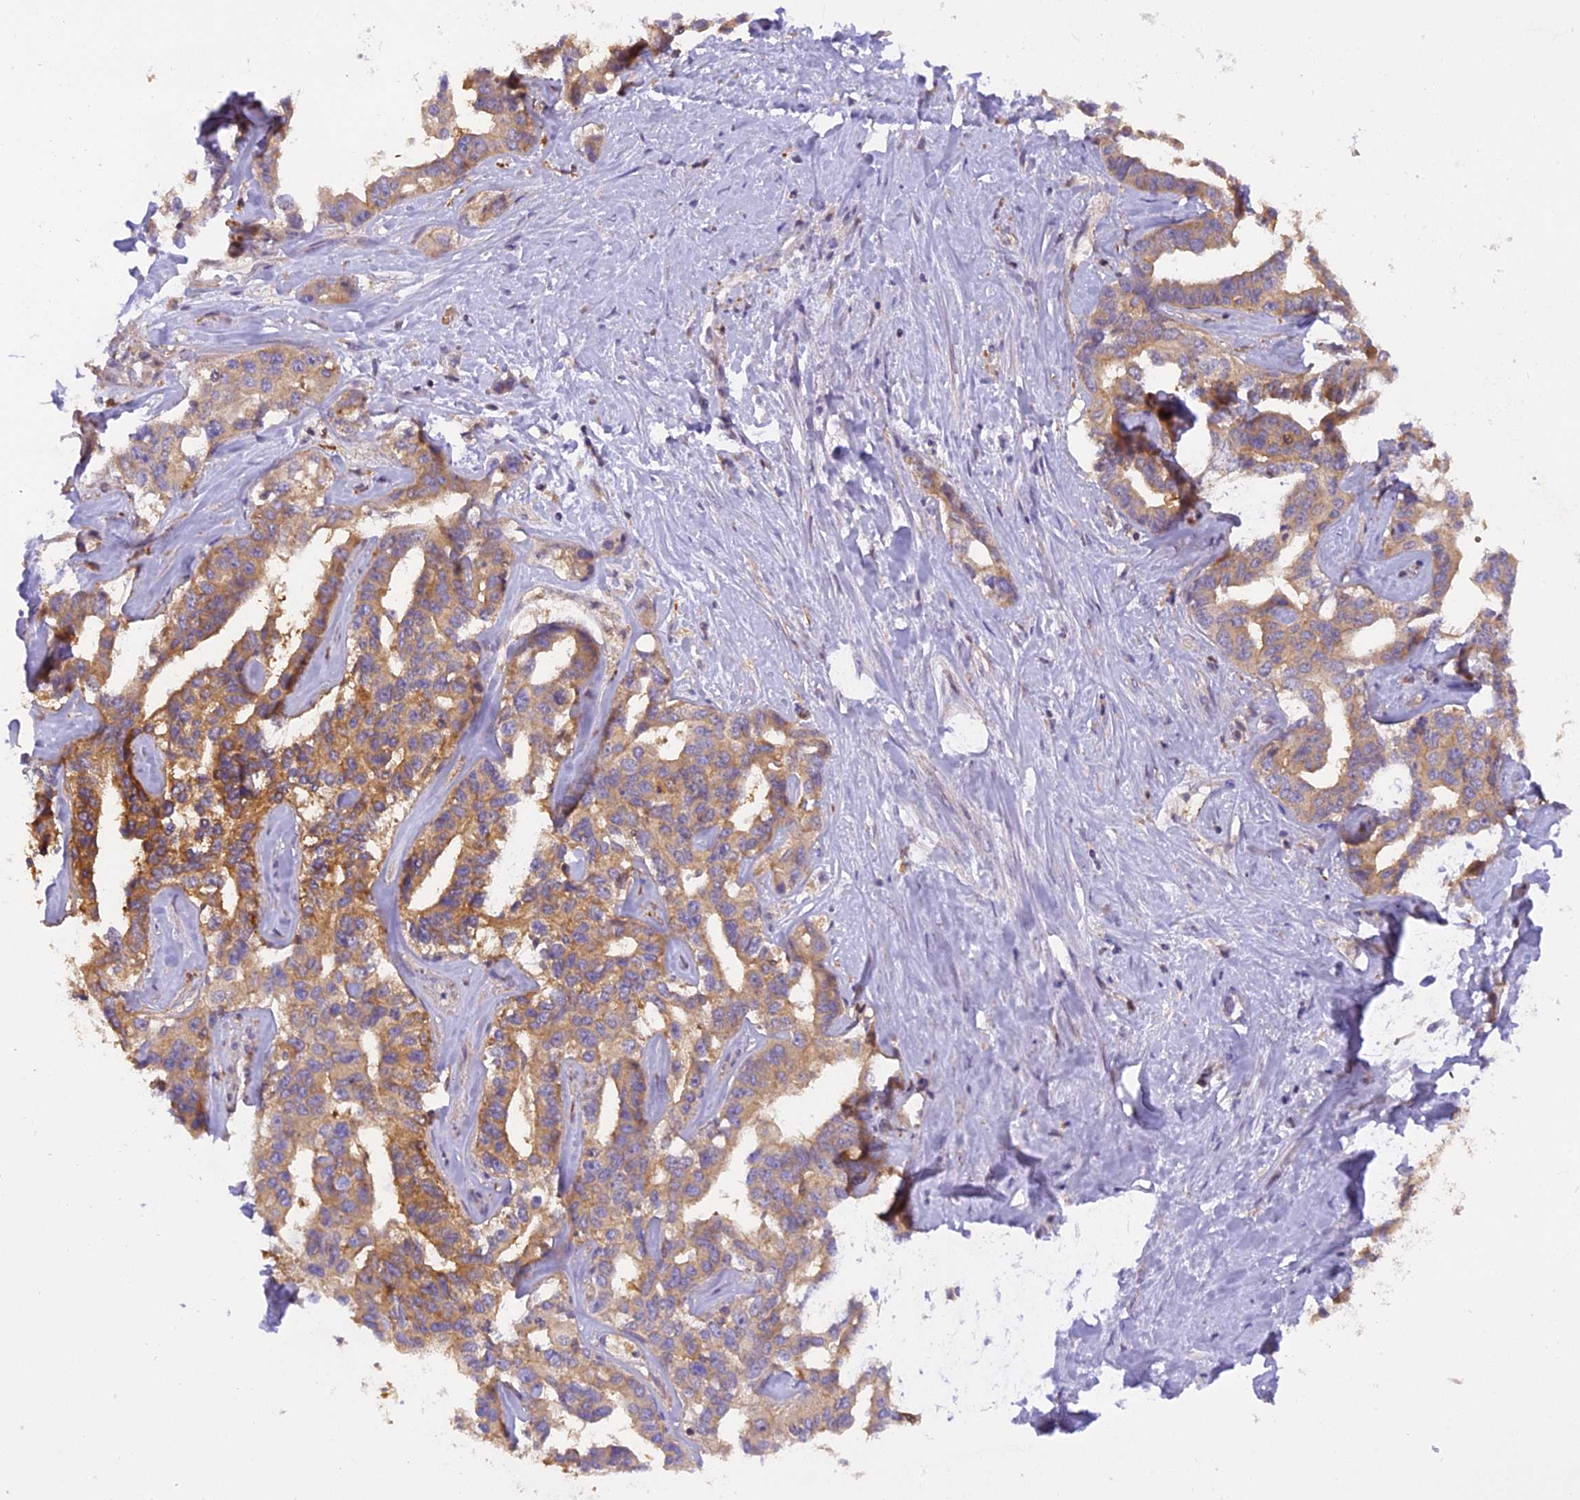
{"staining": {"intensity": "moderate", "quantity": ">75%", "location": "cytoplasmic/membranous"}, "tissue": "liver cancer", "cell_type": "Tumor cells", "image_type": "cancer", "snomed": [{"axis": "morphology", "description": "Cholangiocarcinoma"}, {"axis": "topography", "description": "Liver"}], "caption": "Immunohistochemical staining of human liver cholangiocarcinoma demonstrates moderate cytoplasmic/membranous protein expression in about >75% of tumor cells. The protein of interest is shown in brown color, while the nuclei are stained blue.", "gene": "STOML1", "patient": {"sex": "male", "age": 59}}